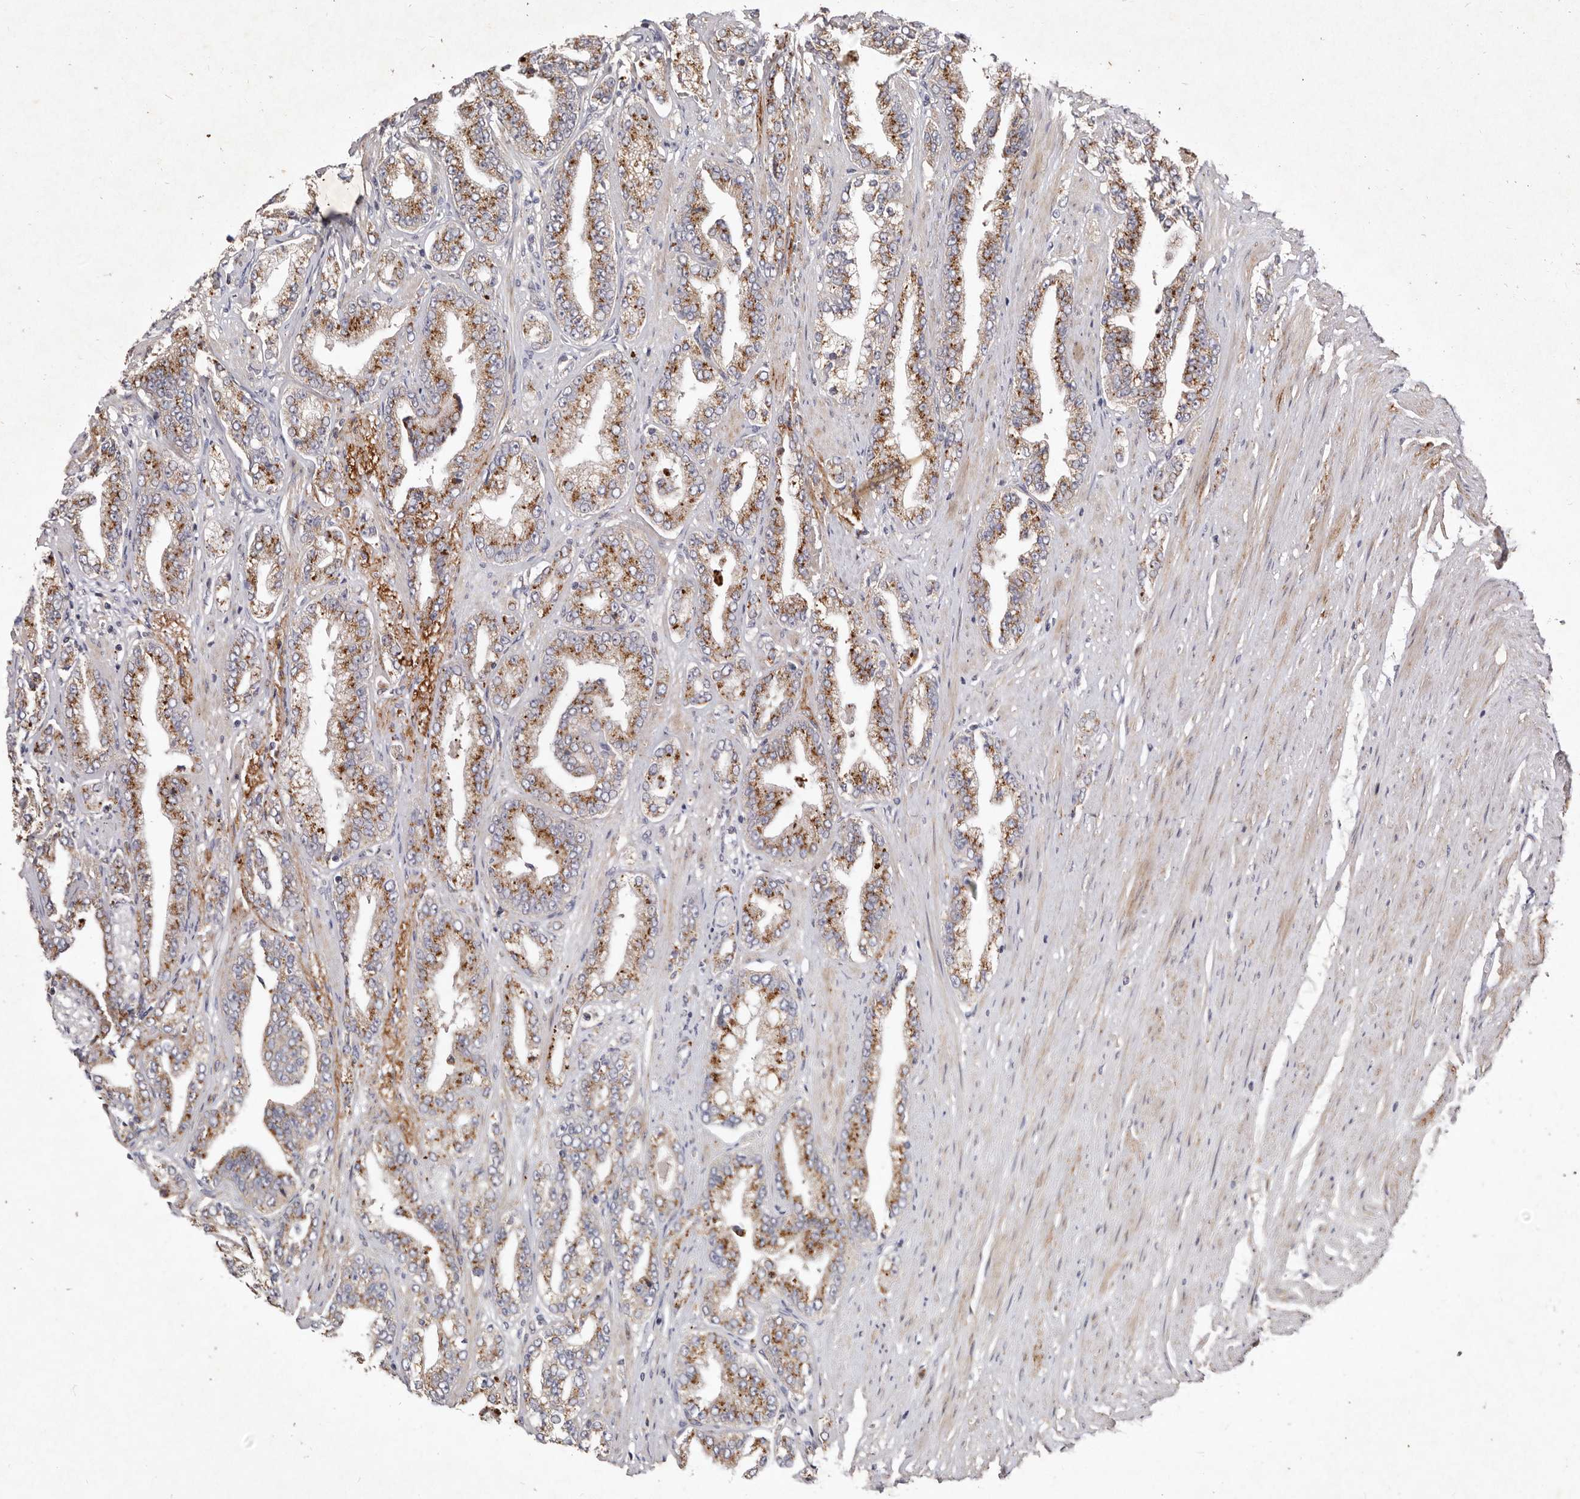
{"staining": {"intensity": "moderate", "quantity": ">75%", "location": "cytoplasmic/membranous"}, "tissue": "prostate cancer", "cell_type": "Tumor cells", "image_type": "cancer", "snomed": [{"axis": "morphology", "description": "Adenocarcinoma, High grade"}, {"axis": "topography", "description": "Prostate"}], "caption": "Immunohistochemical staining of prostate cancer (high-grade adenocarcinoma) shows medium levels of moderate cytoplasmic/membranous protein positivity in approximately >75% of tumor cells. The protein of interest is shown in brown color, while the nuclei are stained blue.", "gene": "USP24", "patient": {"sex": "male", "age": 71}}